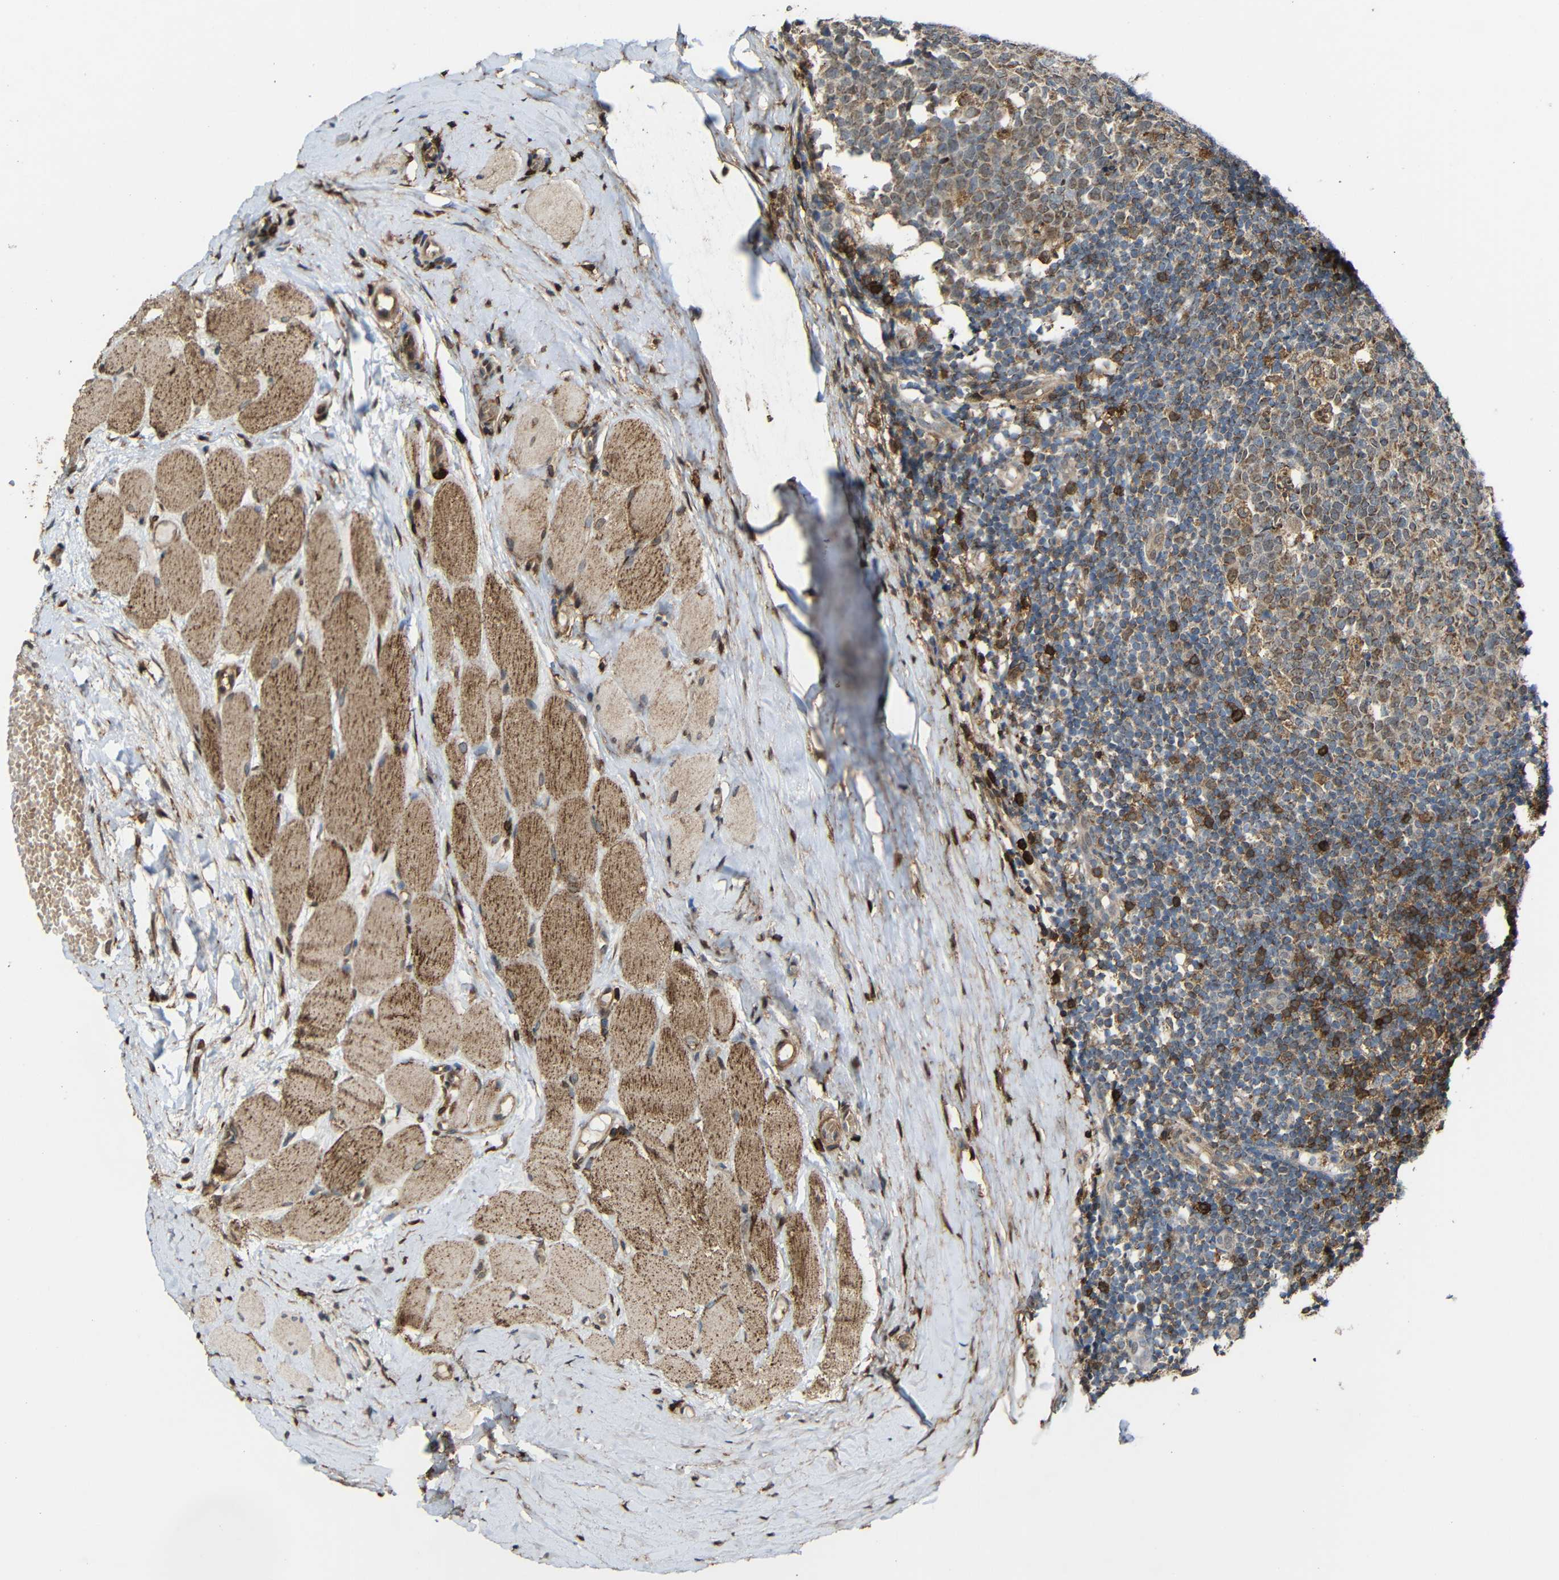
{"staining": {"intensity": "weak", "quantity": "25%-75%", "location": "cytoplasmic/membranous"}, "tissue": "tonsil", "cell_type": "Germinal center cells", "image_type": "normal", "snomed": [{"axis": "morphology", "description": "Normal tissue, NOS"}, {"axis": "topography", "description": "Tonsil"}], "caption": "Tonsil stained with DAB immunohistochemistry (IHC) reveals low levels of weak cytoplasmic/membranous expression in approximately 25%-75% of germinal center cells. (DAB = brown stain, brightfield microscopy at high magnification).", "gene": "C1GALT1", "patient": {"sex": "female", "age": 19}}